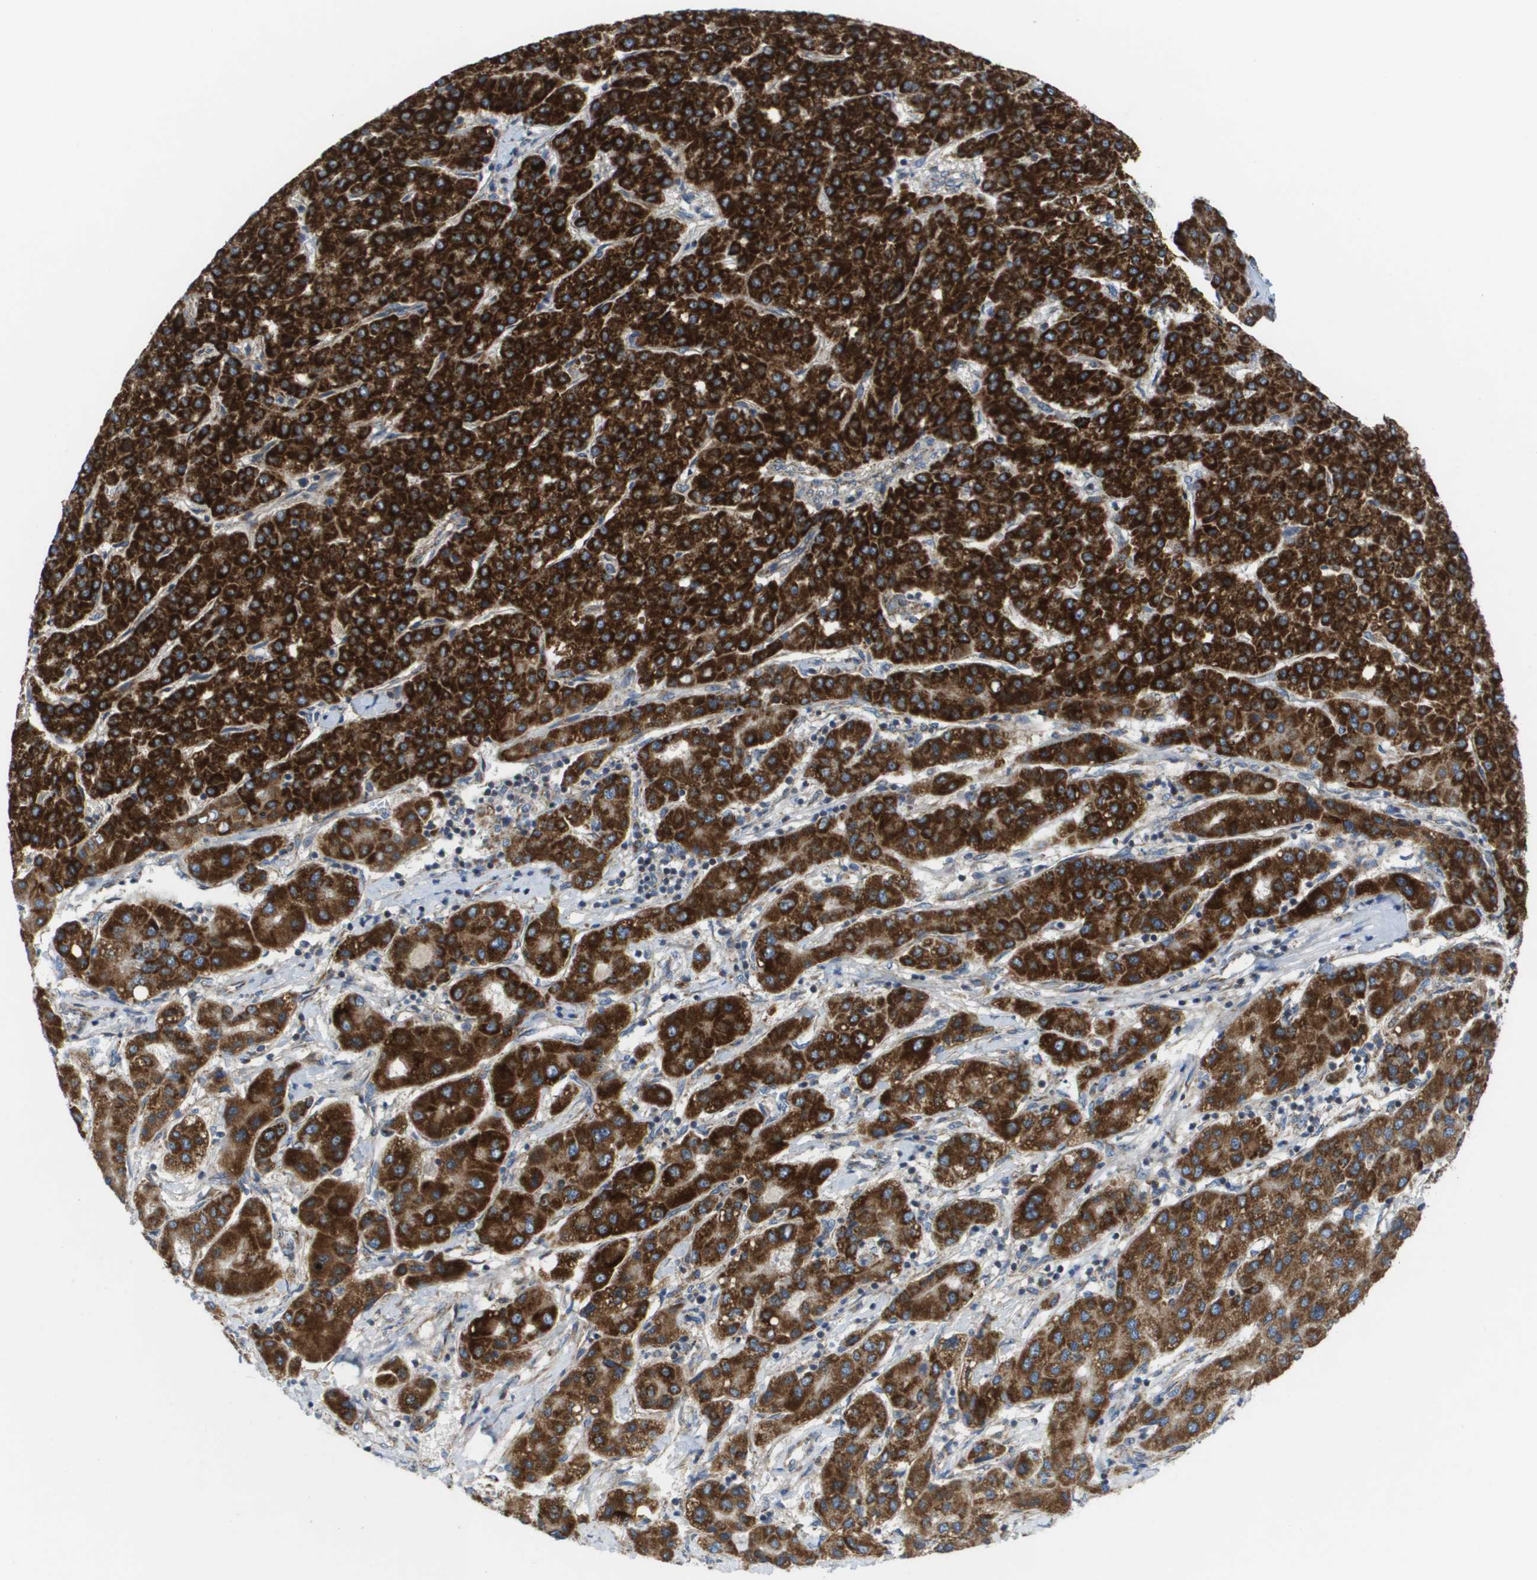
{"staining": {"intensity": "strong", "quantity": ">75%", "location": "cytoplasmic/membranous"}, "tissue": "liver cancer", "cell_type": "Tumor cells", "image_type": "cancer", "snomed": [{"axis": "morphology", "description": "Carcinoma, Hepatocellular, NOS"}, {"axis": "topography", "description": "Liver"}], "caption": "IHC of liver cancer exhibits high levels of strong cytoplasmic/membranous expression in approximately >75% of tumor cells. (DAB (3,3'-diaminobenzidine) IHC, brown staining for protein, blue staining for nuclei).", "gene": "FIS1", "patient": {"sex": "male", "age": 65}}